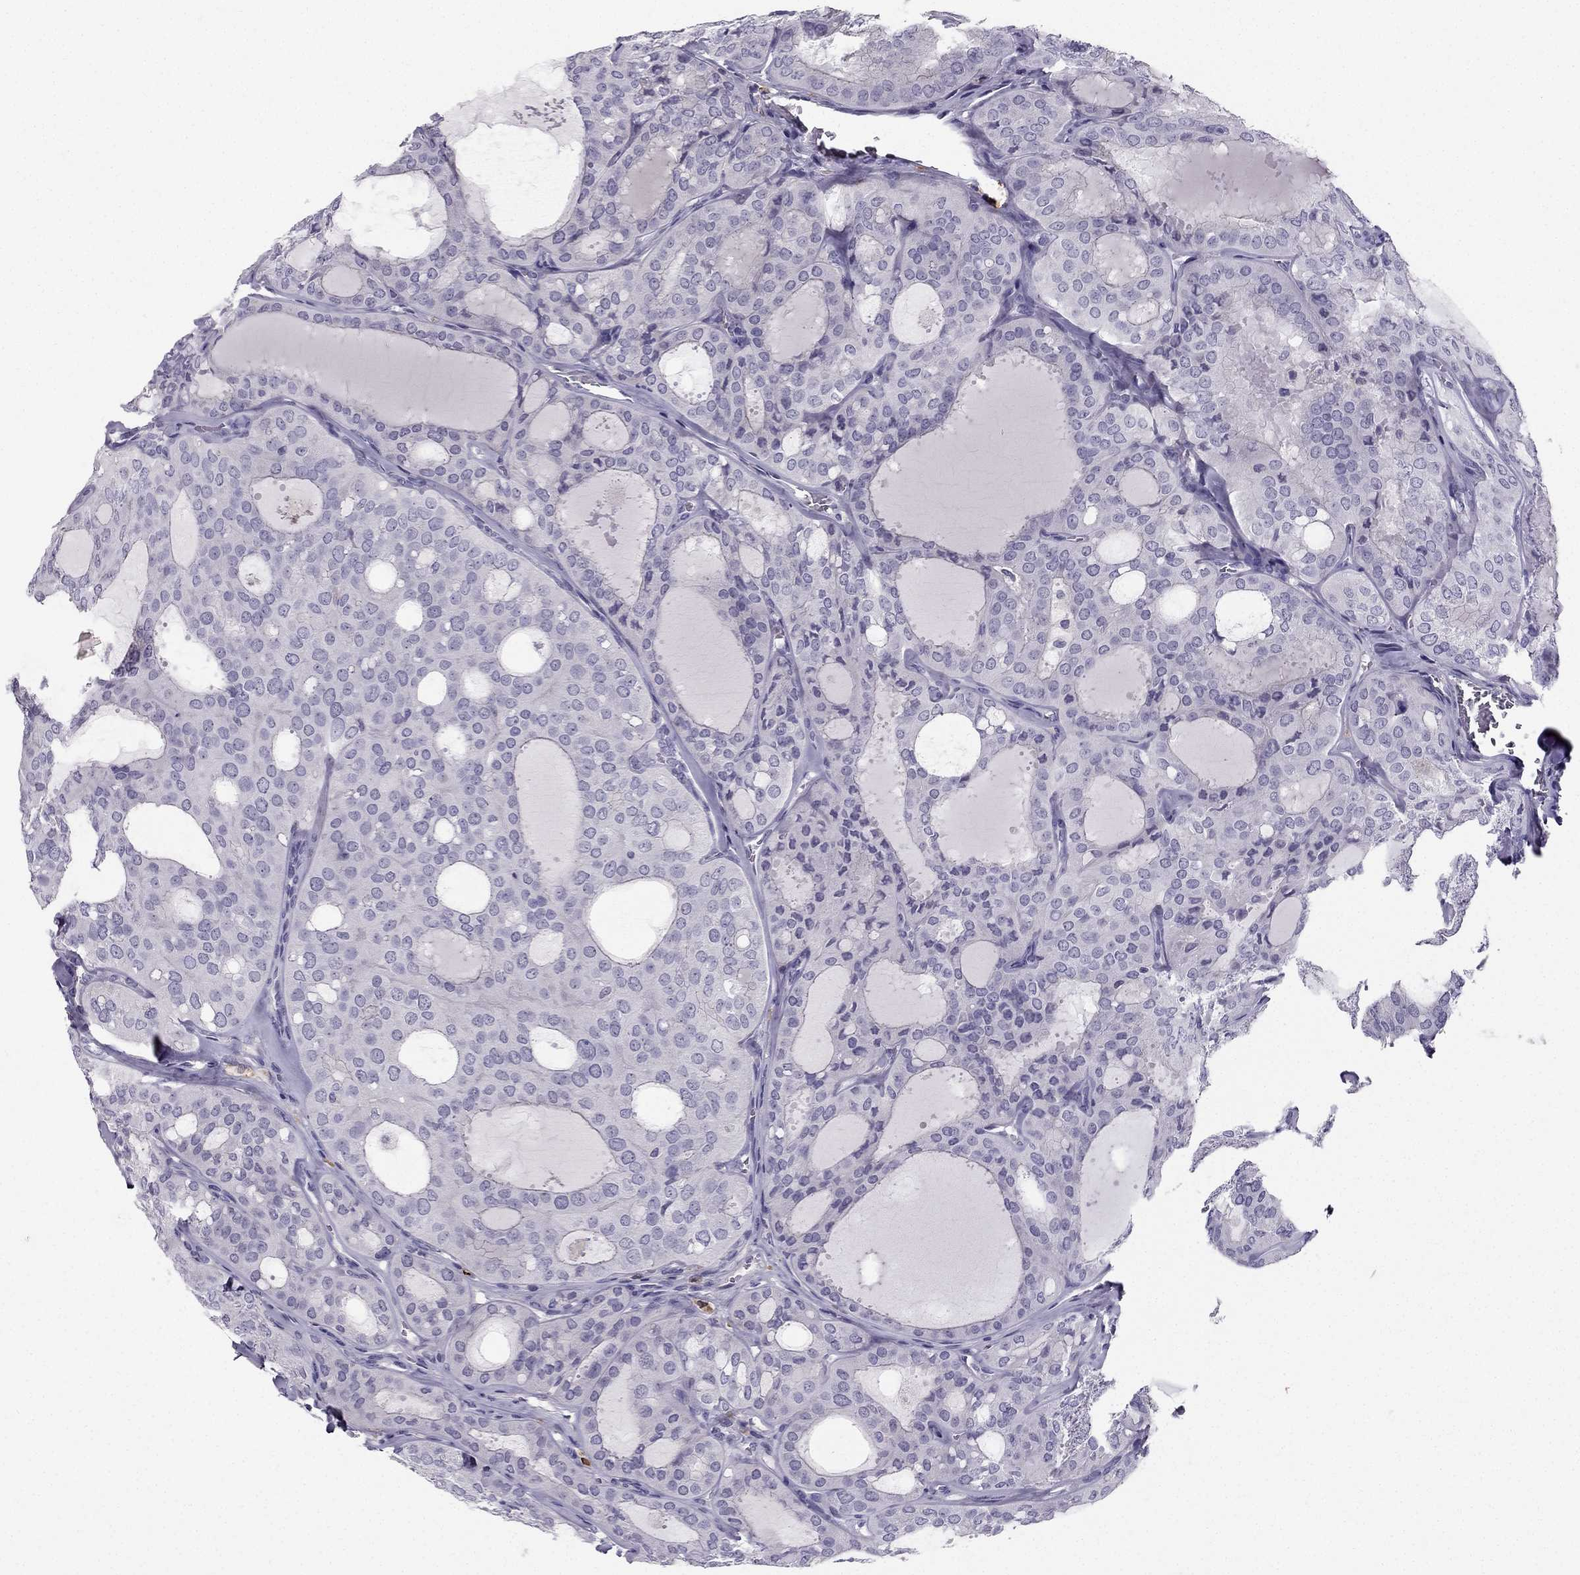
{"staining": {"intensity": "negative", "quantity": "none", "location": "none"}, "tissue": "thyroid cancer", "cell_type": "Tumor cells", "image_type": "cancer", "snomed": [{"axis": "morphology", "description": "Follicular adenoma carcinoma, NOS"}, {"axis": "topography", "description": "Thyroid gland"}], "caption": "This is an IHC image of human thyroid cancer. There is no expression in tumor cells.", "gene": "LMTK3", "patient": {"sex": "male", "age": 75}}